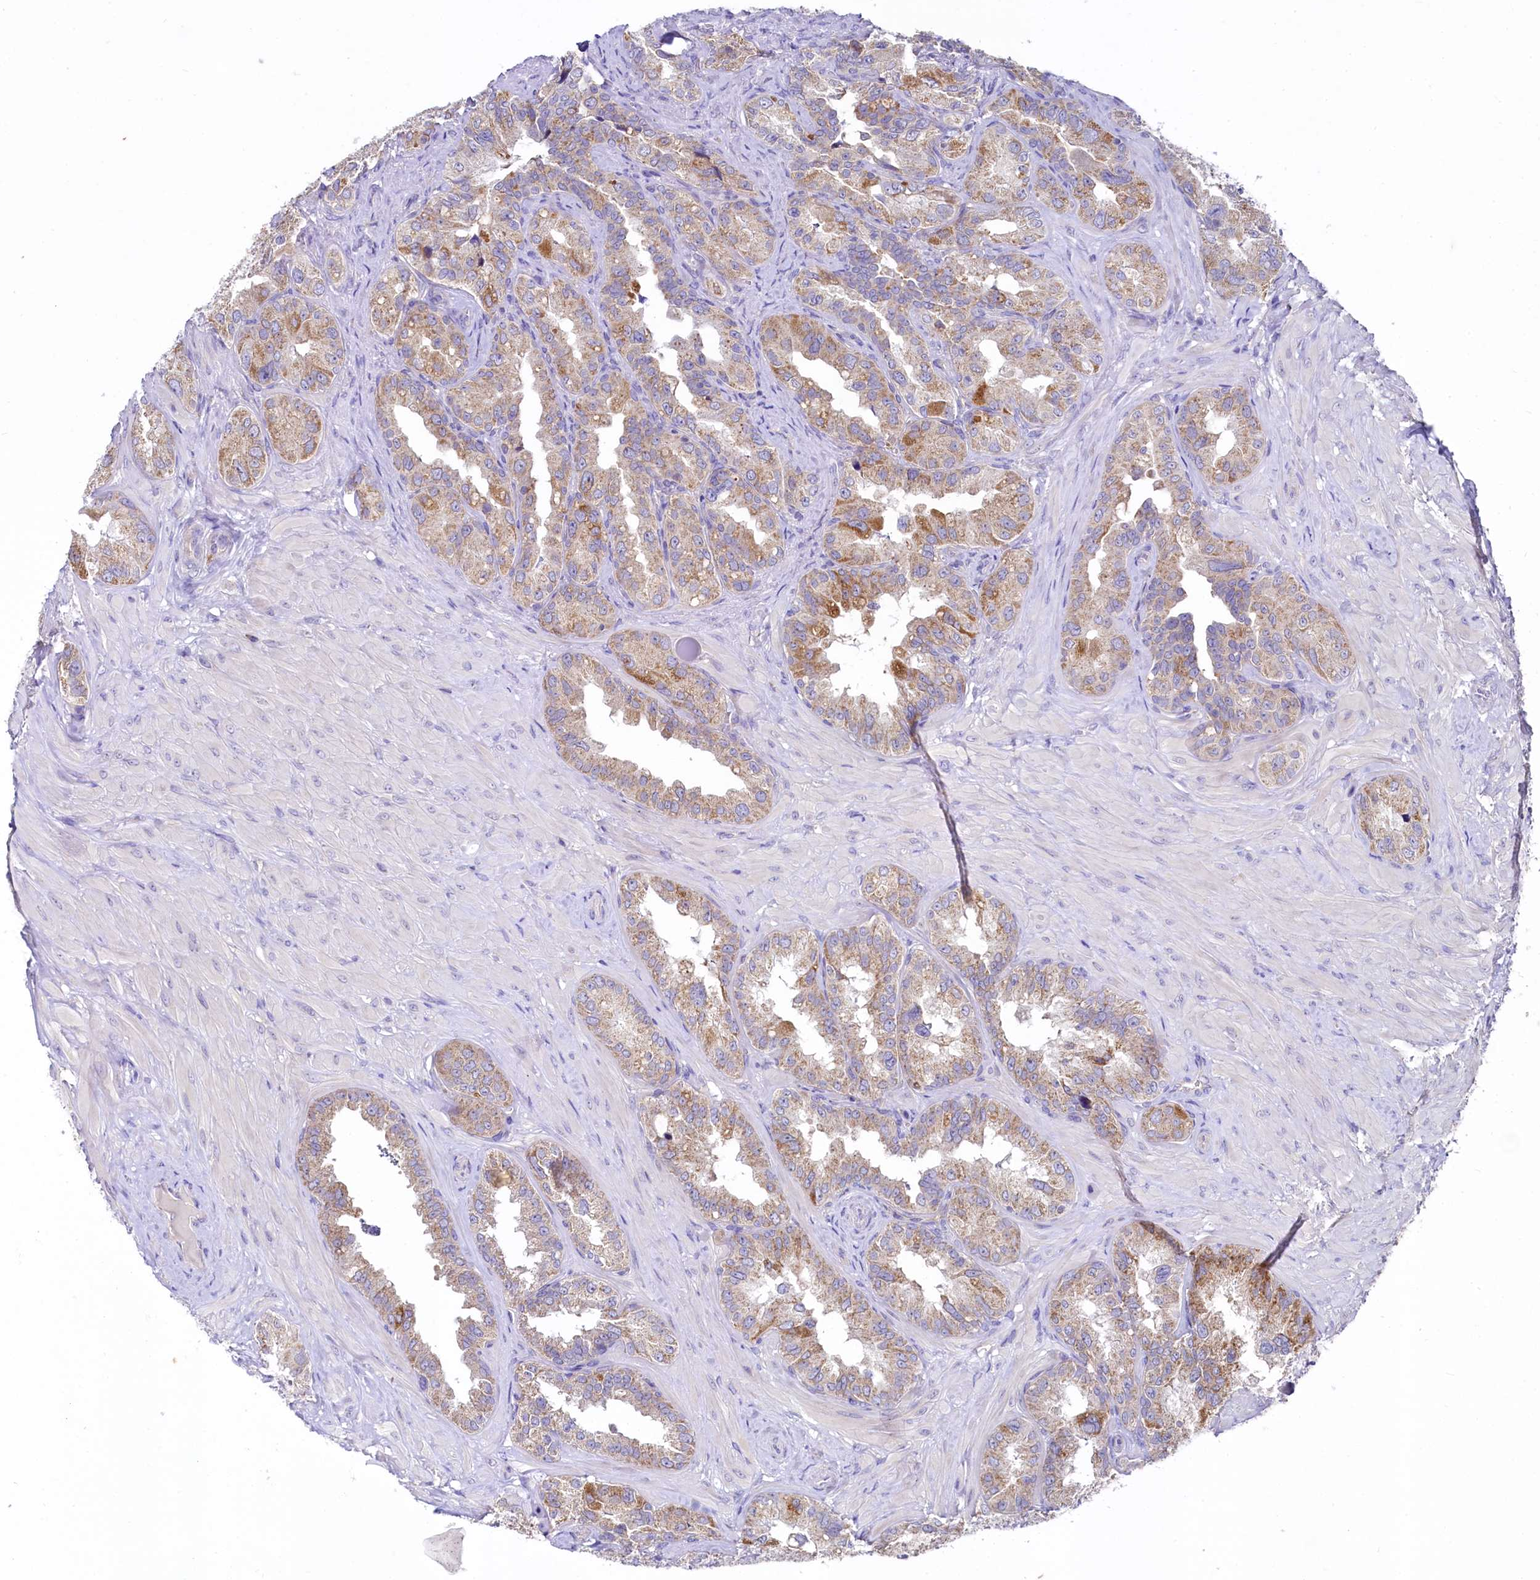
{"staining": {"intensity": "moderate", "quantity": "25%-75%", "location": "cytoplasmic/membranous"}, "tissue": "seminal vesicle", "cell_type": "Glandular cells", "image_type": "normal", "snomed": [{"axis": "morphology", "description": "Normal tissue, NOS"}, {"axis": "topography", "description": "Seminal veicle"}, {"axis": "topography", "description": "Peripheral nerve tissue"}], "caption": "Moderate cytoplasmic/membranous staining is appreciated in approximately 25%-75% of glandular cells in unremarkable seminal vesicle. Using DAB (brown) and hematoxylin (blue) stains, captured at high magnification using brightfield microscopy.", "gene": "MRPL57", "patient": {"sex": "male", "age": 67}}